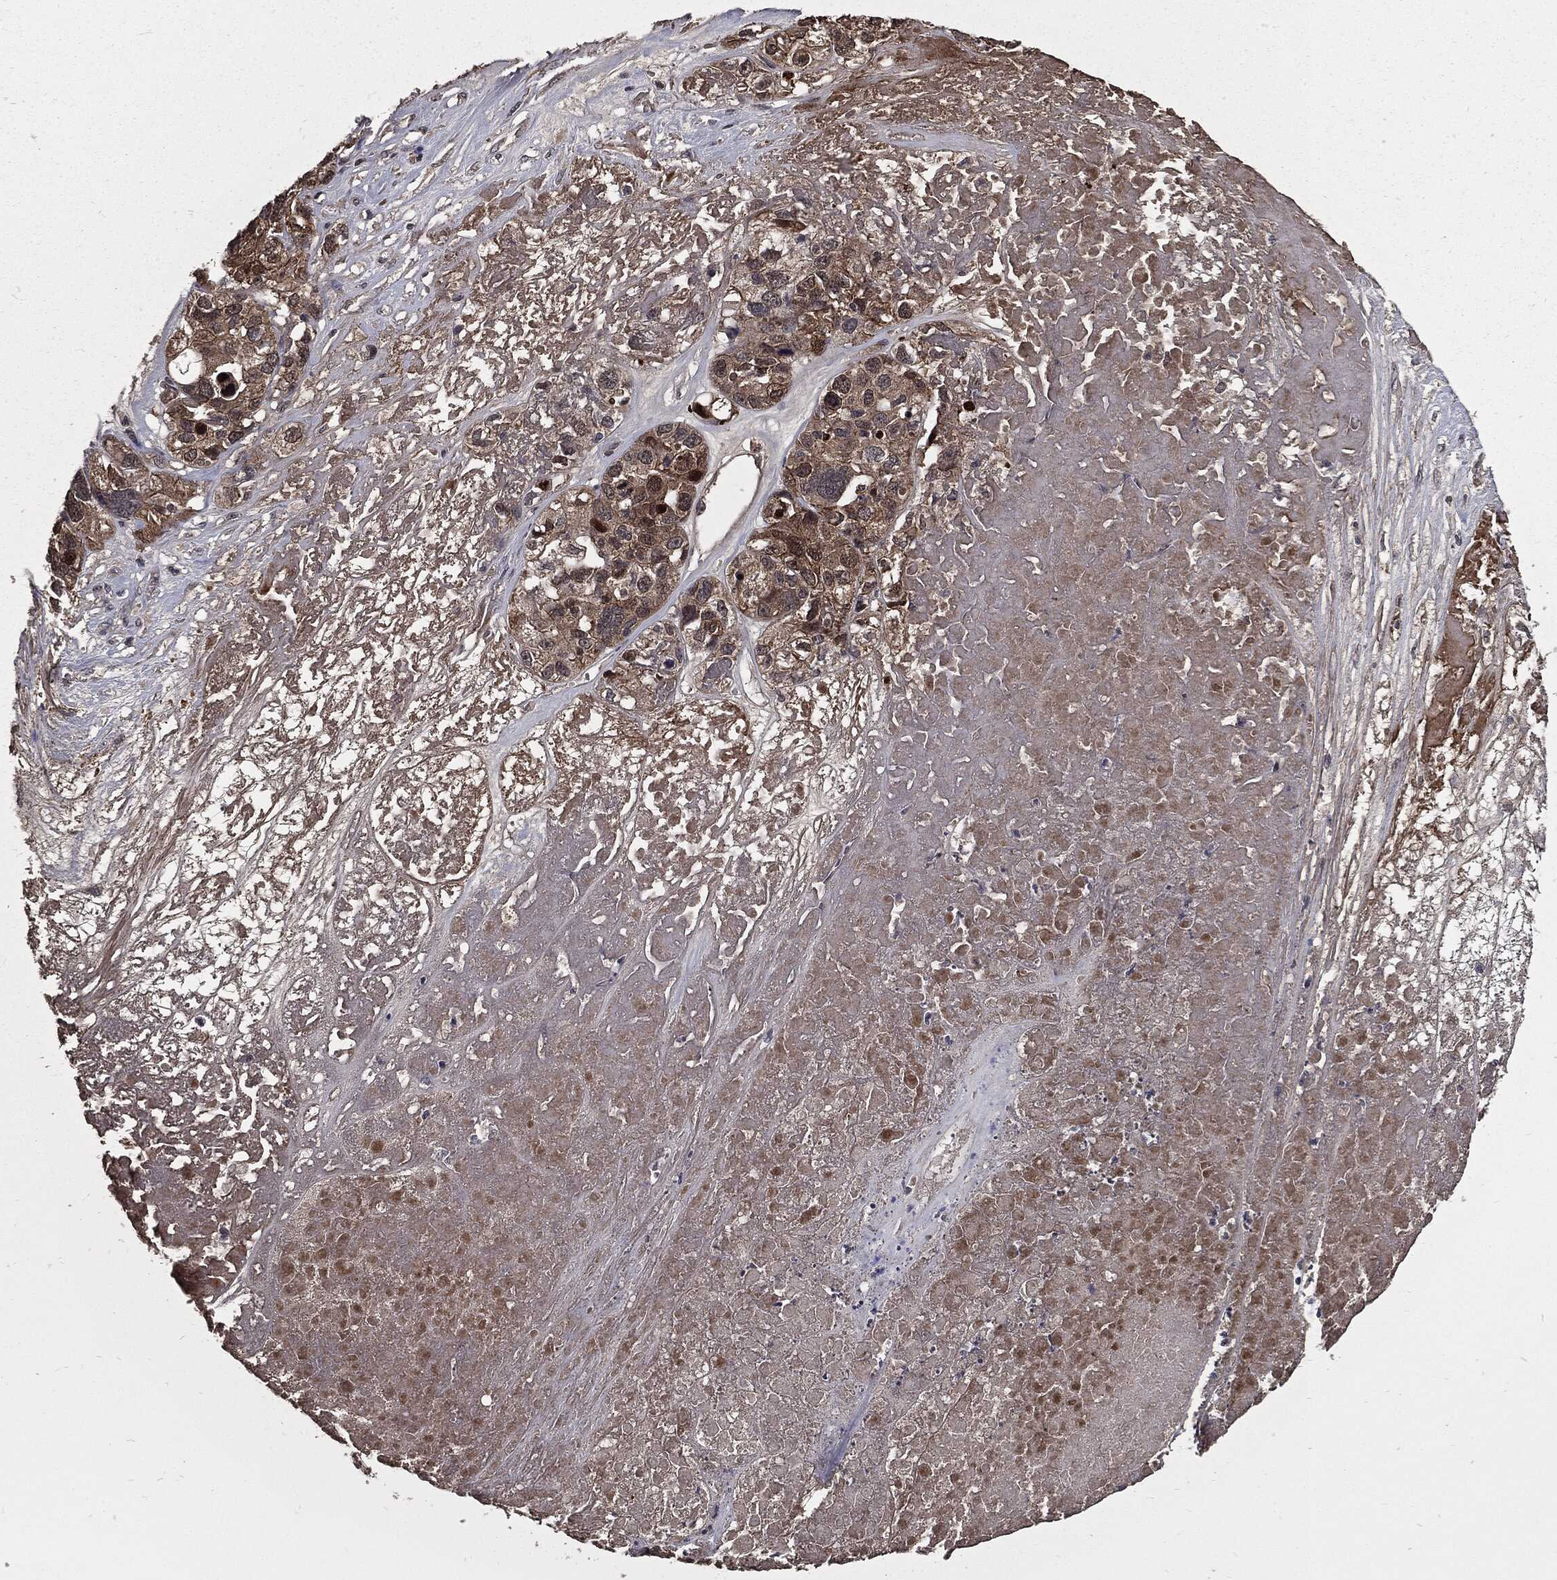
{"staining": {"intensity": "strong", "quantity": ">75%", "location": "cytoplasmic/membranous"}, "tissue": "ovarian cancer", "cell_type": "Tumor cells", "image_type": "cancer", "snomed": [{"axis": "morphology", "description": "Cystadenocarcinoma, serous, NOS"}, {"axis": "topography", "description": "Ovary"}], "caption": "Serous cystadenocarcinoma (ovarian) stained with a brown dye reveals strong cytoplasmic/membranous positive positivity in about >75% of tumor cells.", "gene": "PTPA", "patient": {"sex": "female", "age": 87}}